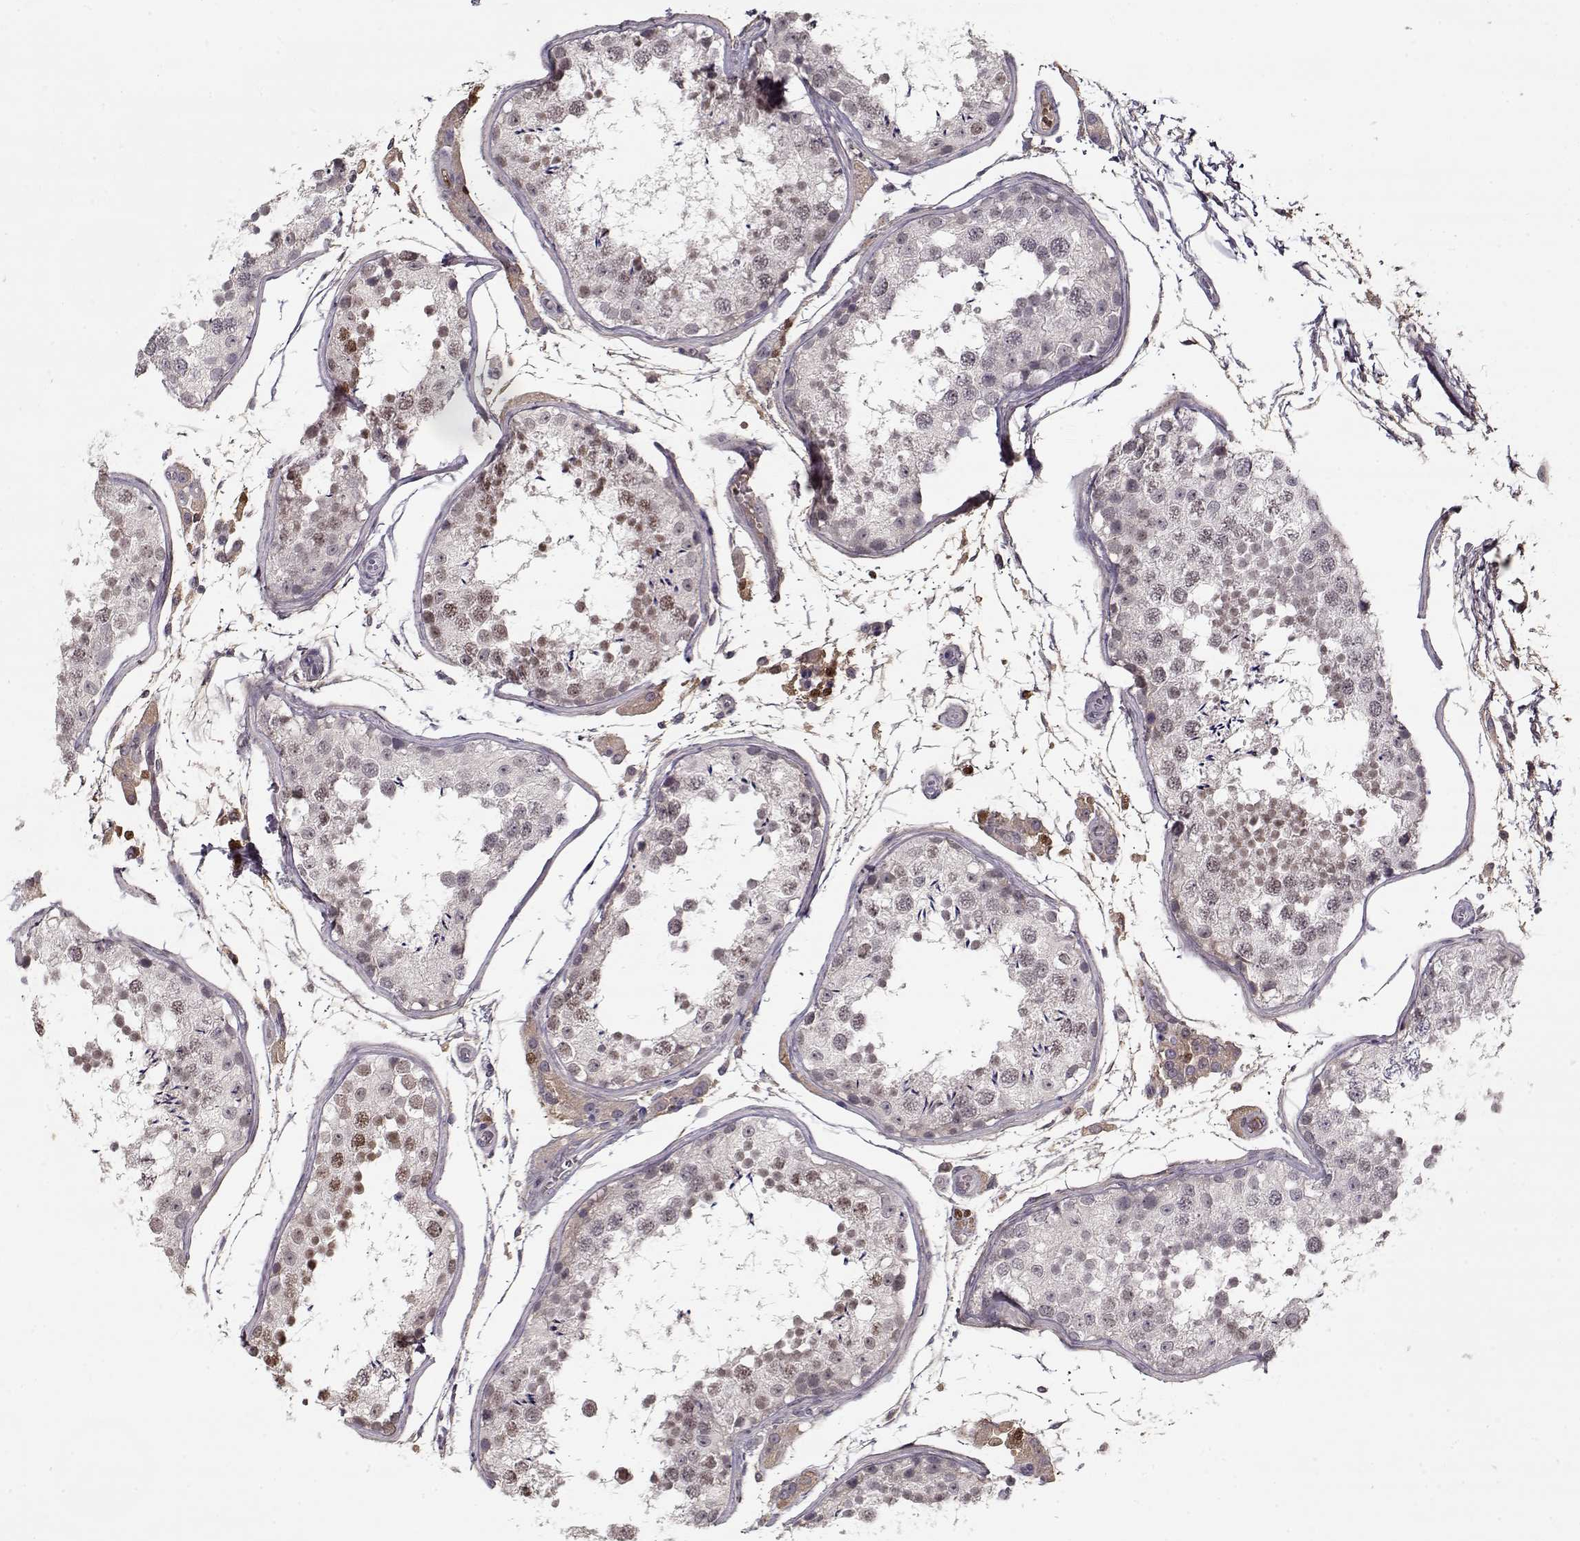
{"staining": {"intensity": "weak", "quantity": "<25%", "location": "nuclear"}, "tissue": "testis", "cell_type": "Cells in seminiferous ducts", "image_type": "normal", "snomed": [{"axis": "morphology", "description": "Normal tissue, NOS"}, {"axis": "topography", "description": "Testis"}], "caption": "Immunohistochemistry of normal testis exhibits no staining in cells in seminiferous ducts.", "gene": "AFM", "patient": {"sex": "male", "age": 29}}